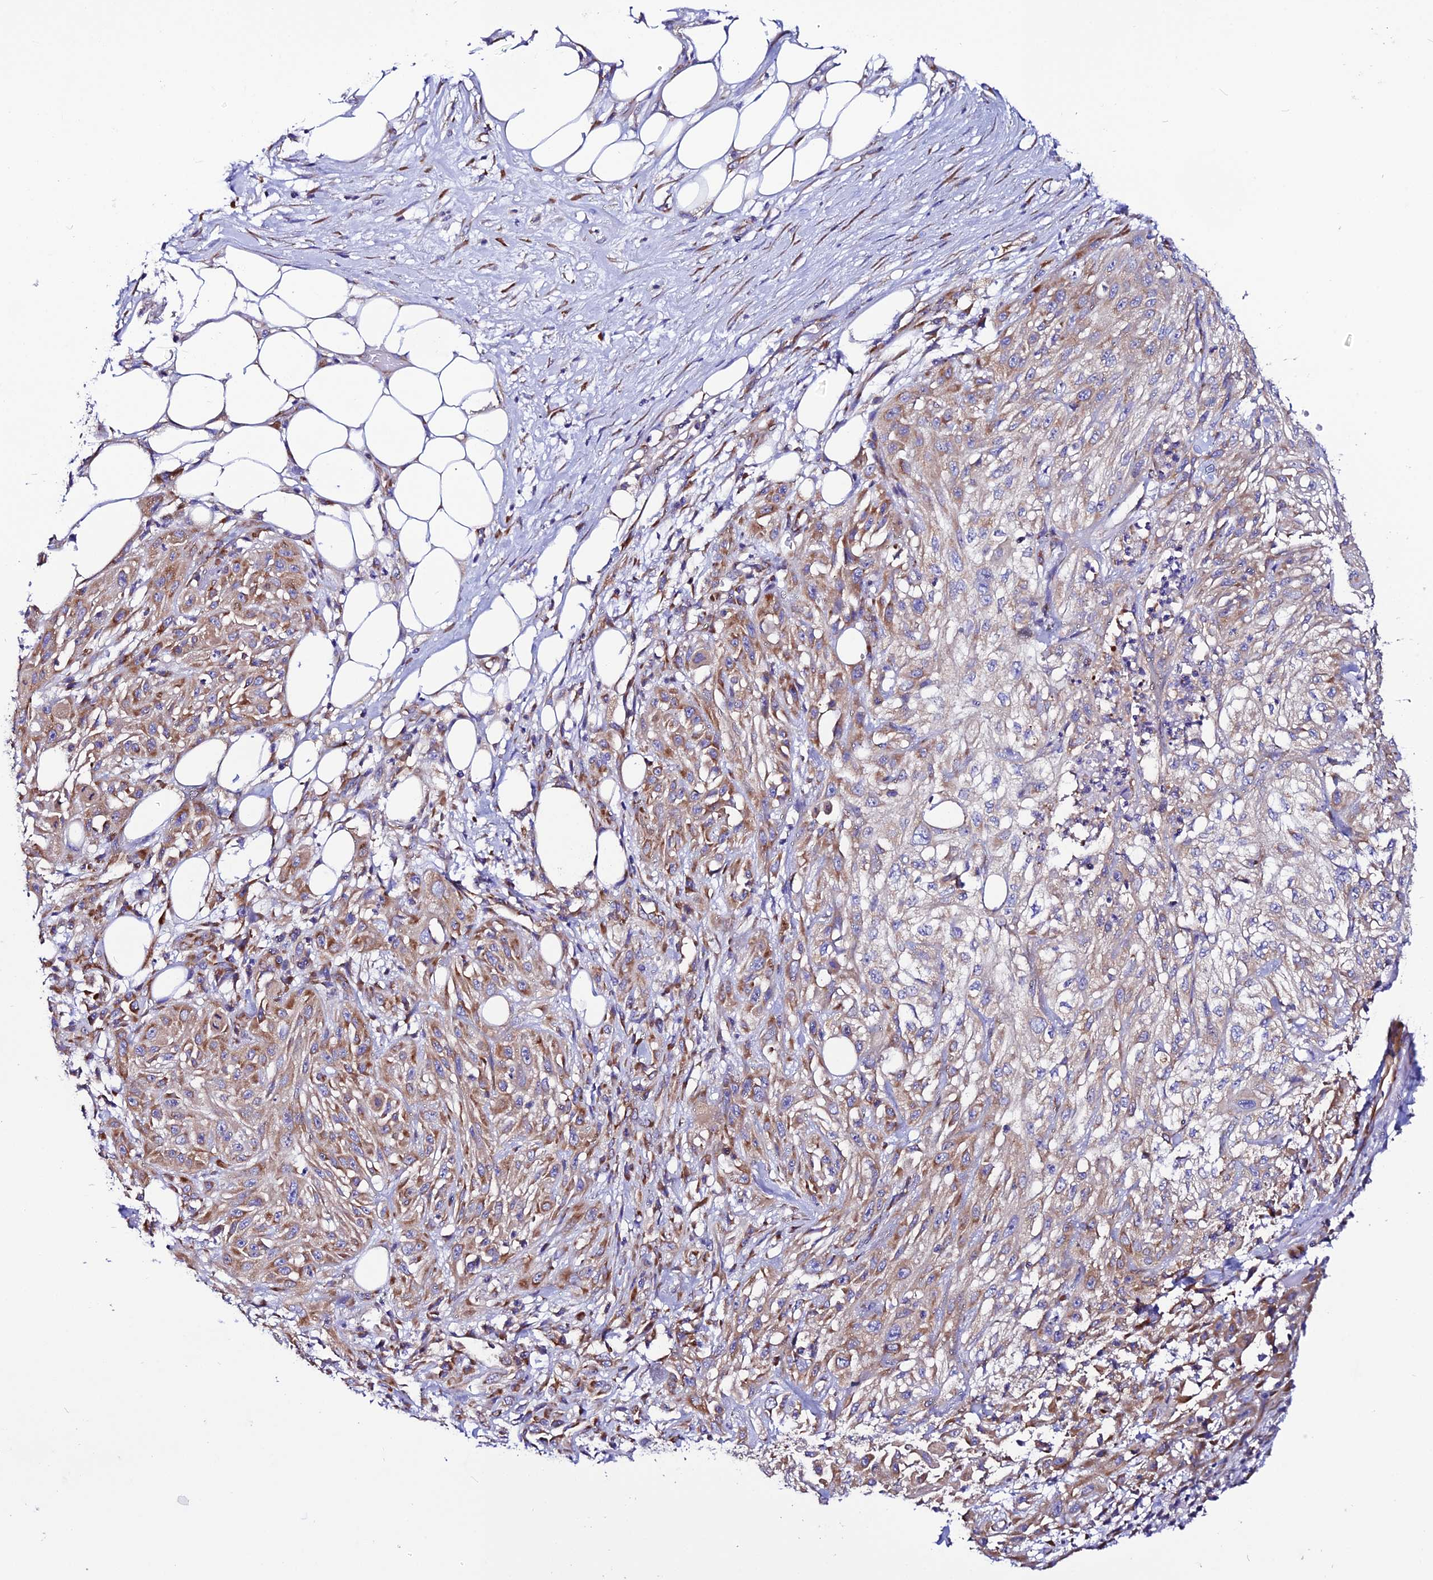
{"staining": {"intensity": "moderate", "quantity": "25%-75%", "location": "cytoplasmic/membranous"}, "tissue": "skin cancer", "cell_type": "Tumor cells", "image_type": "cancer", "snomed": [{"axis": "morphology", "description": "Squamous cell carcinoma, NOS"}, {"axis": "morphology", "description": "Squamous cell carcinoma, metastatic, NOS"}, {"axis": "topography", "description": "Skin"}, {"axis": "topography", "description": "Lymph node"}], "caption": "This micrograph shows immunohistochemistry (IHC) staining of skin squamous cell carcinoma, with medium moderate cytoplasmic/membranous staining in approximately 25%-75% of tumor cells.", "gene": "EEF1G", "patient": {"sex": "male", "age": 75}}